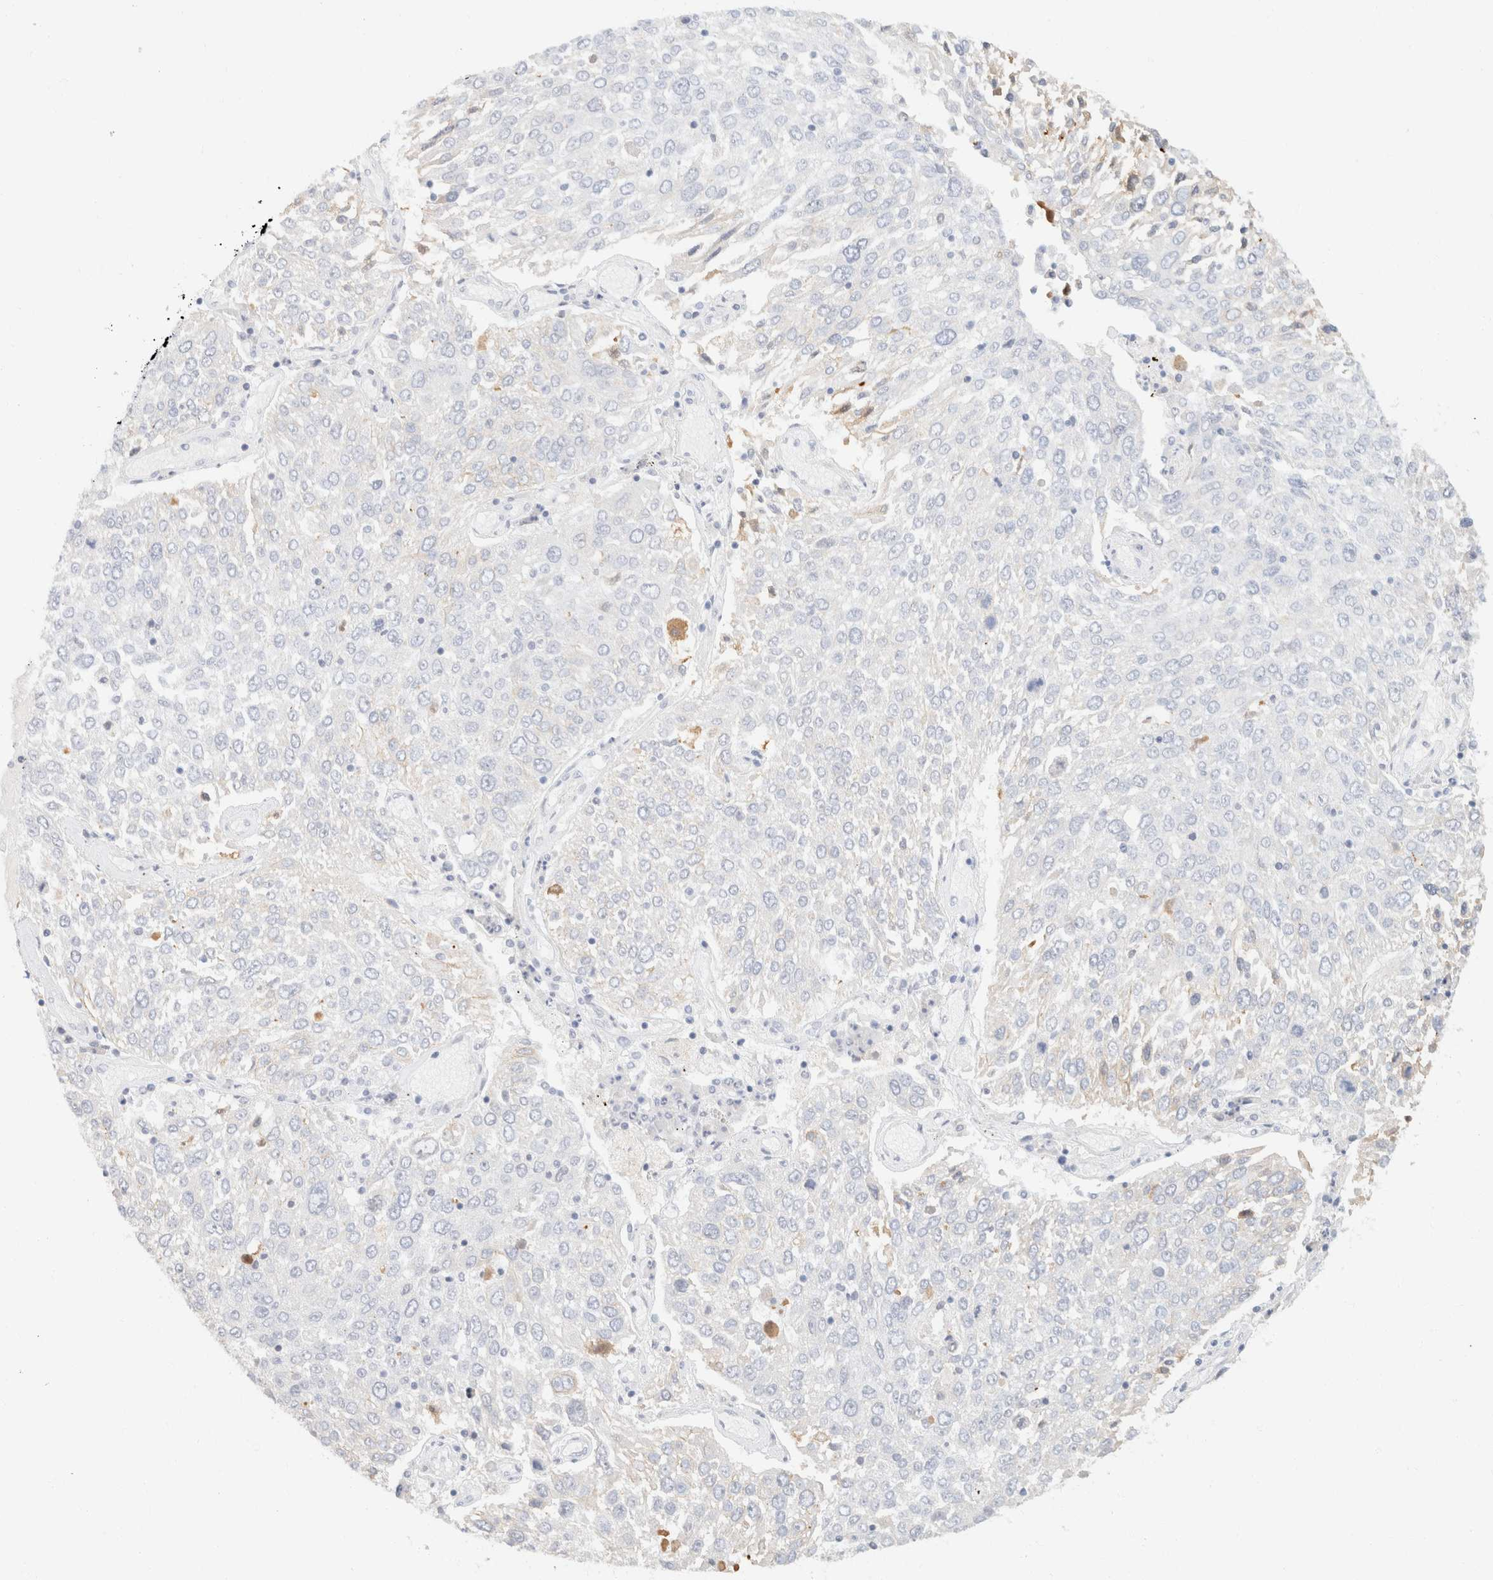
{"staining": {"intensity": "negative", "quantity": "none", "location": "none"}, "tissue": "lung cancer", "cell_type": "Tumor cells", "image_type": "cancer", "snomed": [{"axis": "morphology", "description": "Squamous cell carcinoma, NOS"}, {"axis": "topography", "description": "Lung"}], "caption": "IHC of lung cancer shows no positivity in tumor cells.", "gene": "KRT20", "patient": {"sex": "male", "age": 65}}